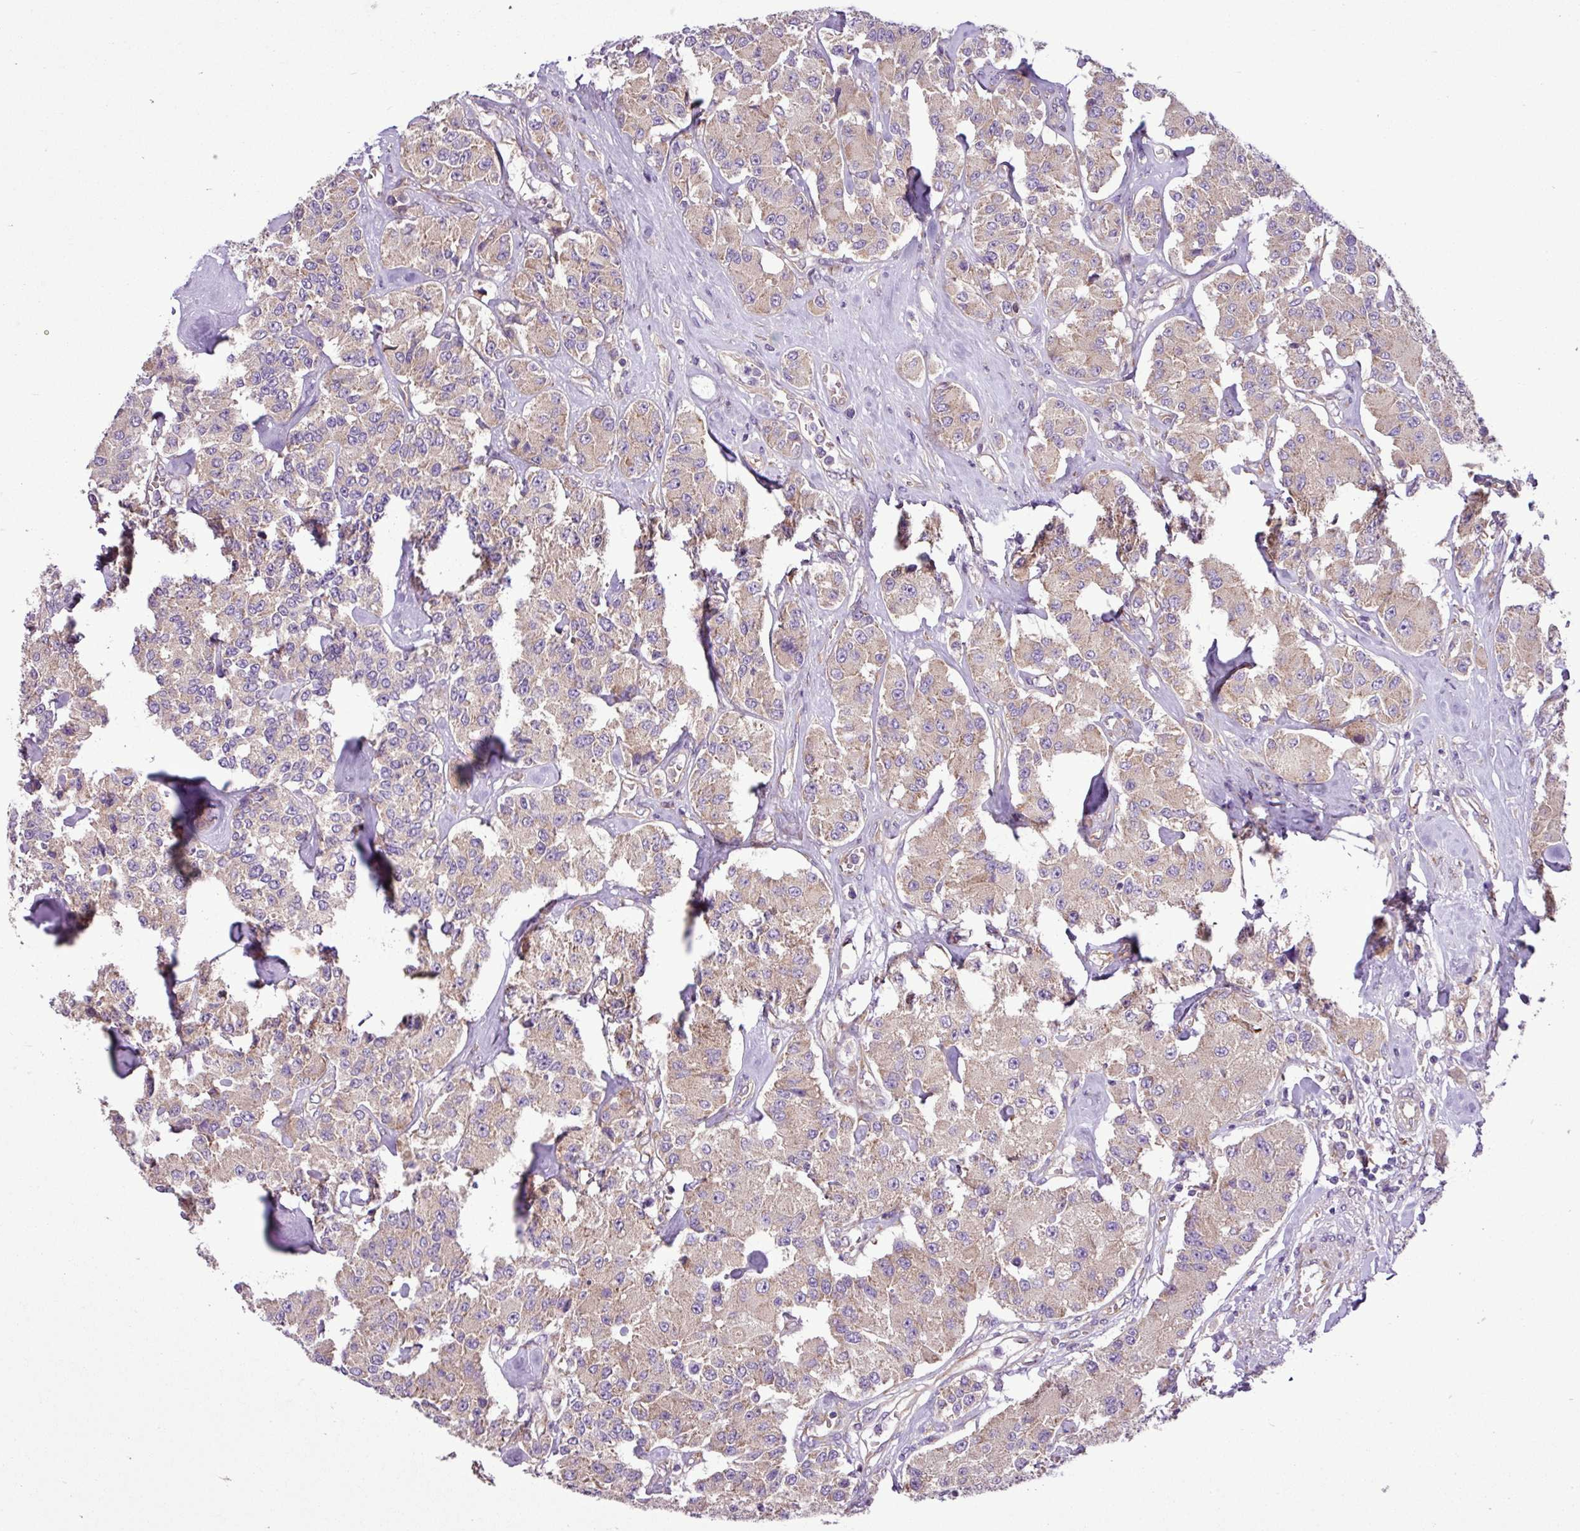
{"staining": {"intensity": "weak", "quantity": "25%-75%", "location": "cytoplasmic/membranous"}, "tissue": "carcinoid", "cell_type": "Tumor cells", "image_type": "cancer", "snomed": [{"axis": "morphology", "description": "Carcinoid, malignant, NOS"}, {"axis": "topography", "description": "Pancreas"}], "caption": "About 25%-75% of tumor cells in carcinoid (malignant) exhibit weak cytoplasmic/membranous protein positivity as visualized by brown immunohistochemical staining.", "gene": "RPL13", "patient": {"sex": "male", "age": 41}}